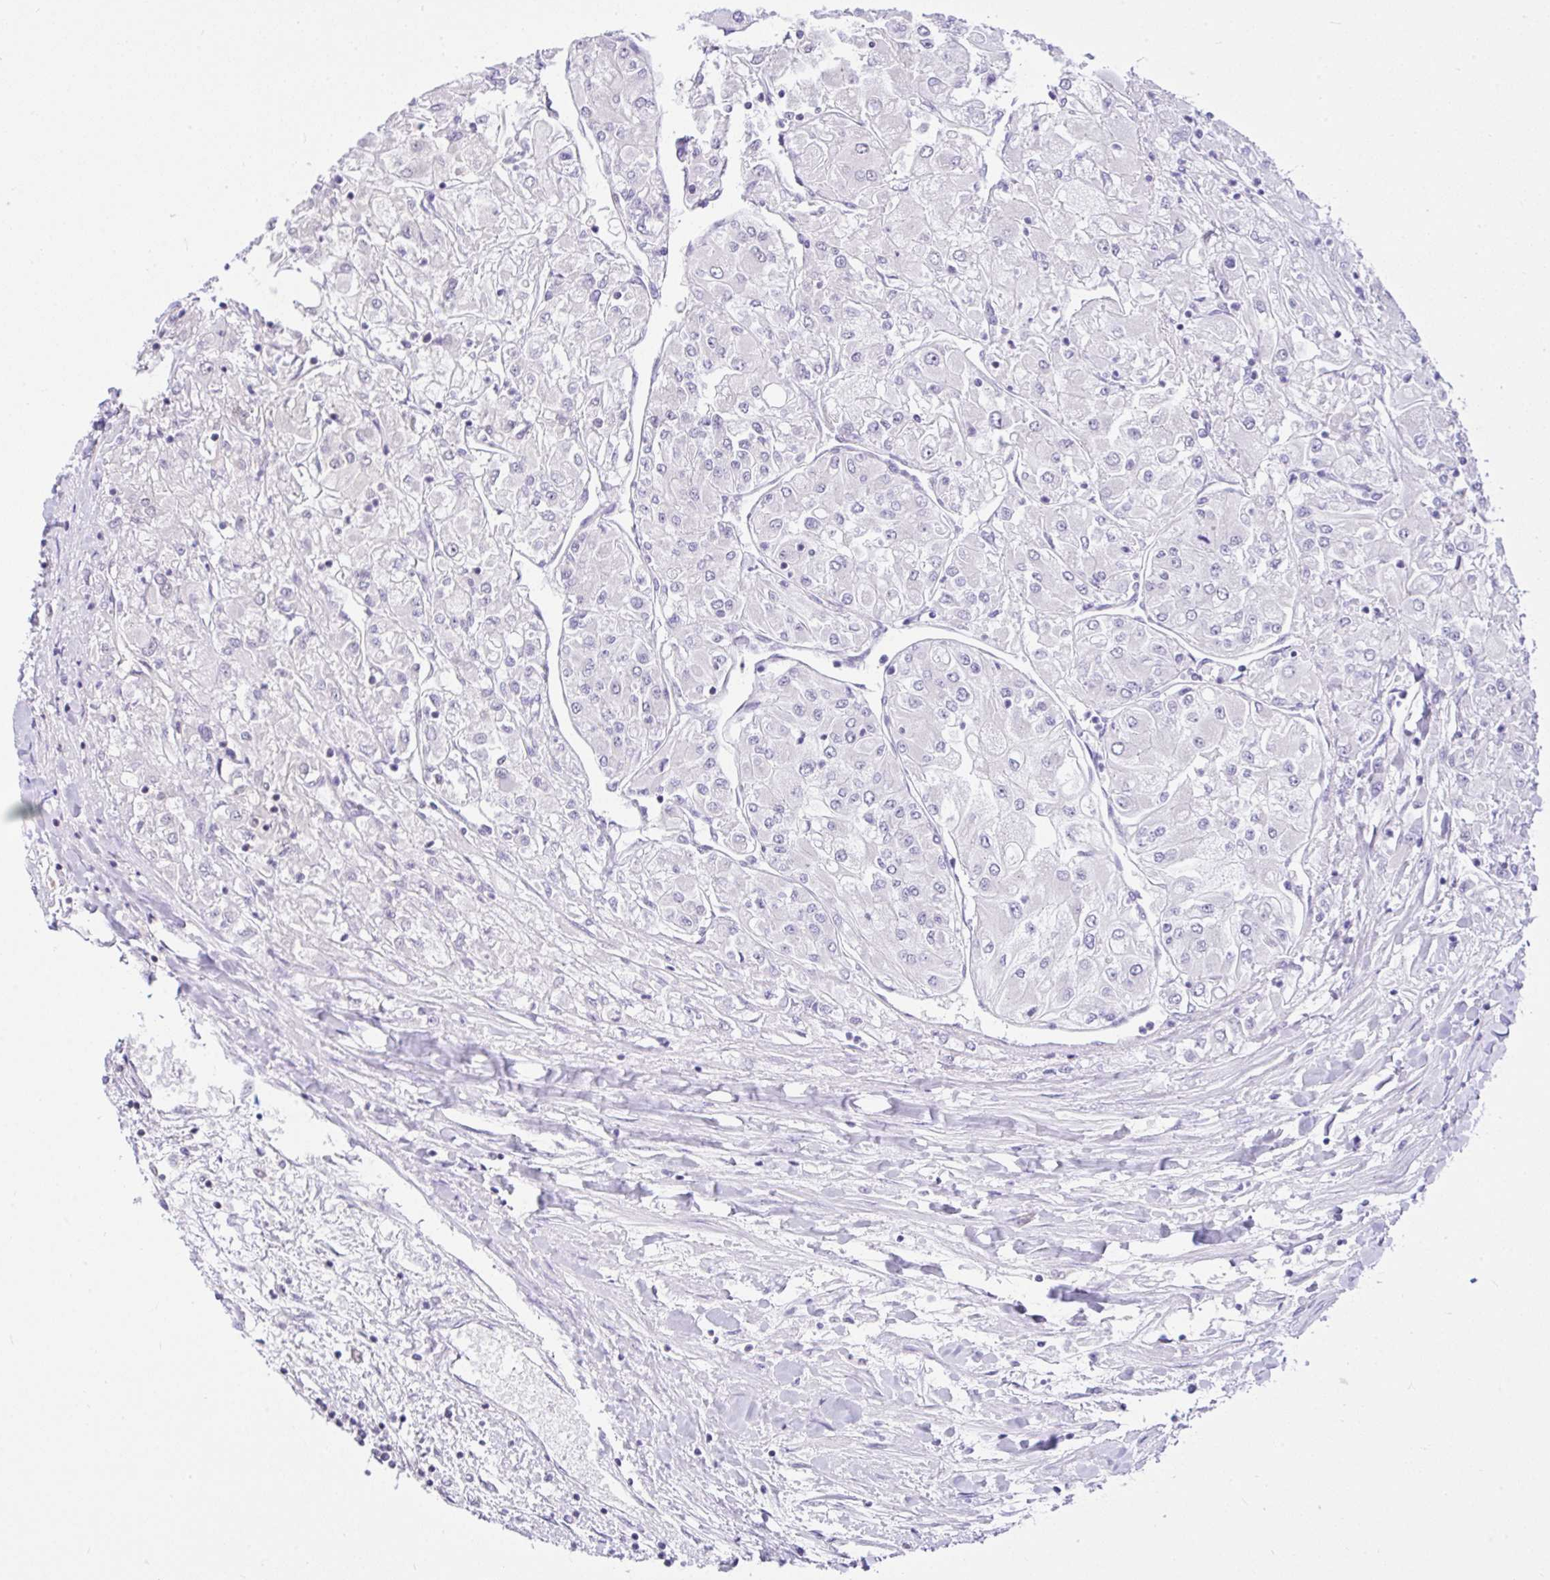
{"staining": {"intensity": "negative", "quantity": "none", "location": "none"}, "tissue": "renal cancer", "cell_type": "Tumor cells", "image_type": "cancer", "snomed": [{"axis": "morphology", "description": "Adenocarcinoma, NOS"}, {"axis": "topography", "description": "Kidney"}], "caption": "DAB immunohistochemical staining of renal cancer (adenocarcinoma) reveals no significant positivity in tumor cells.", "gene": "CCDC12", "patient": {"sex": "male", "age": 80}}